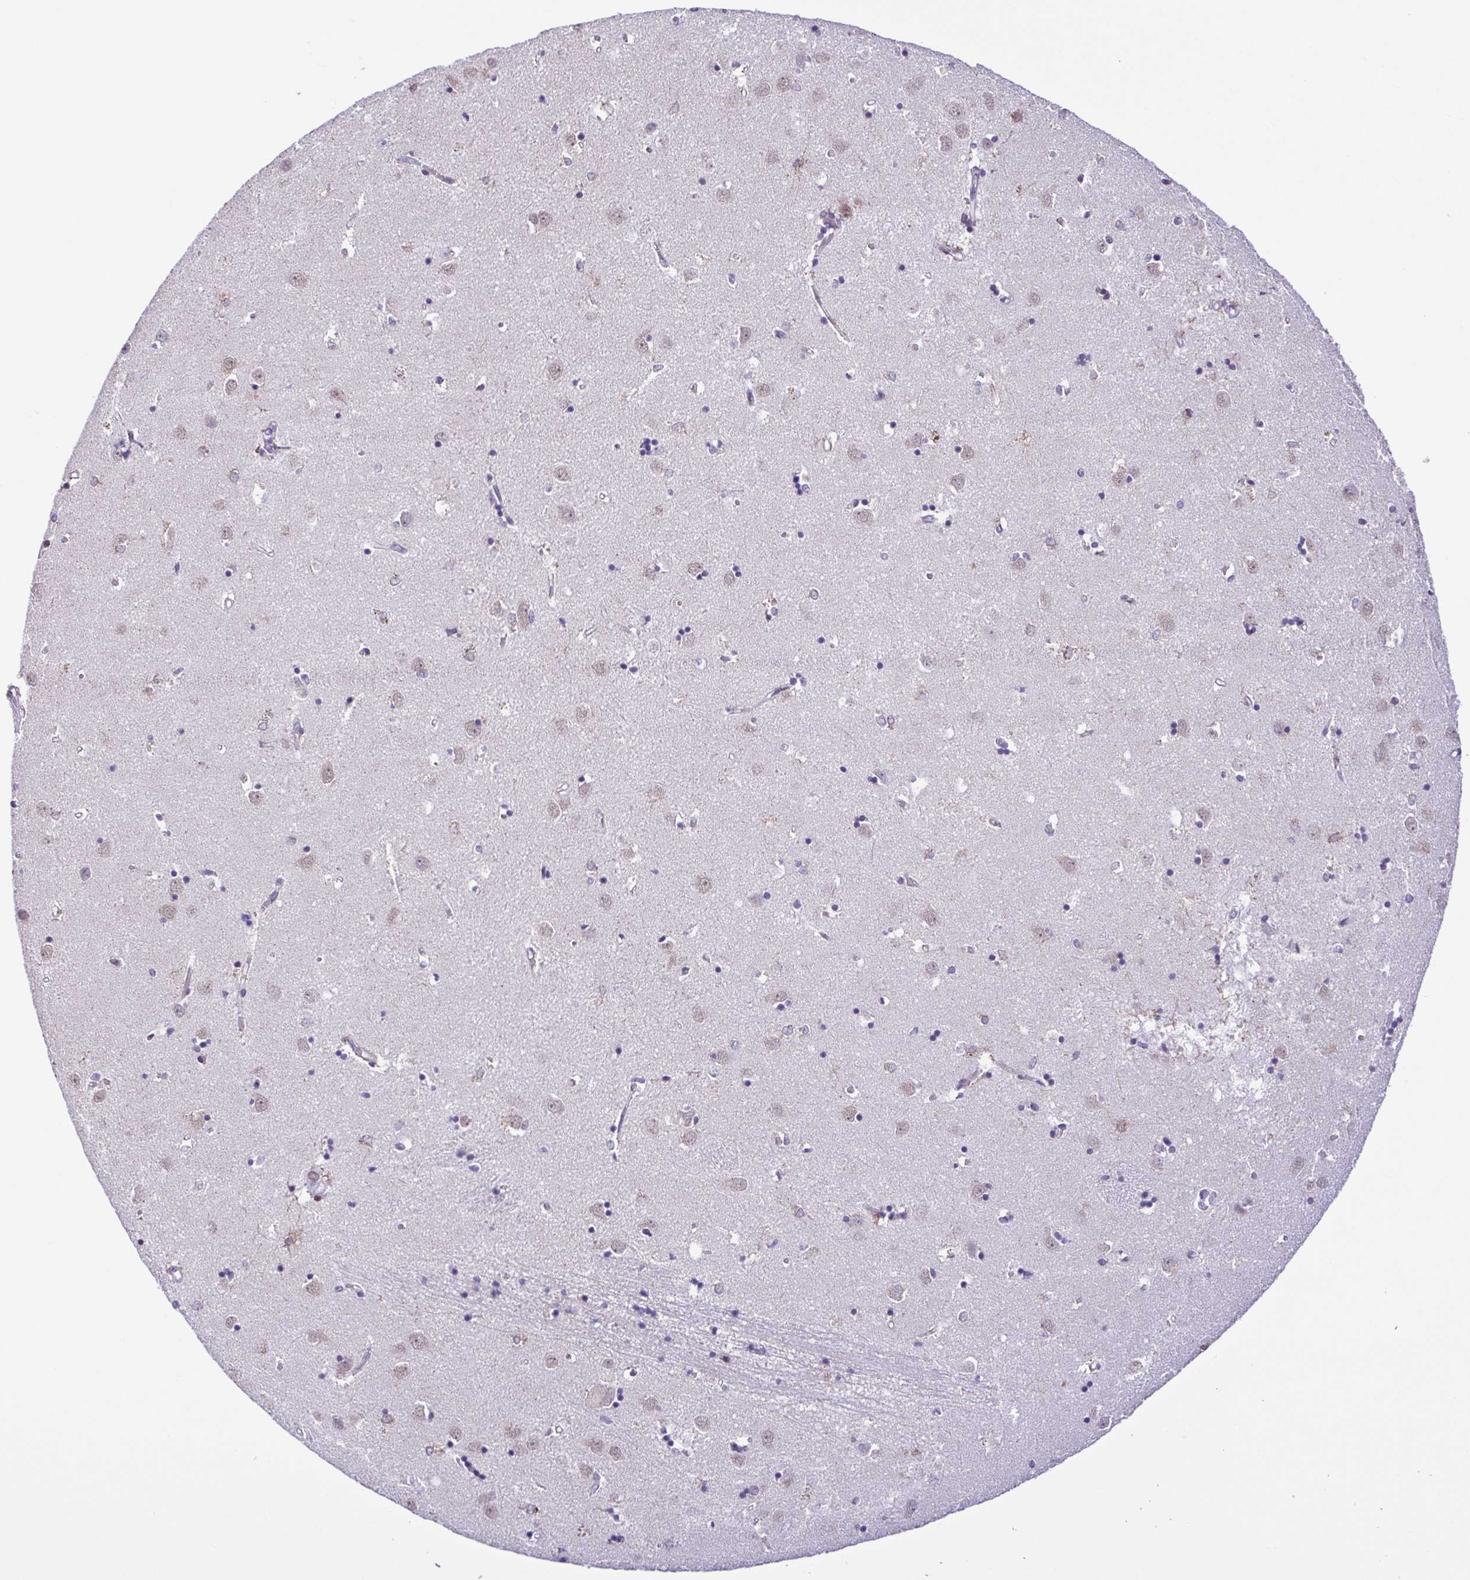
{"staining": {"intensity": "negative", "quantity": "none", "location": "none"}, "tissue": "caudate", "cell_type": "Glial cells", "image_type": "normal", "snomed": [{"axis": "morphology", "description": "Normal tissue, NOS"}, {"axis": "topography", "description": "Lateral ventricle wall"}], "caption": "Immunohistochemical staining of unremarkable human caudate displays no significant staining in glial cells.", "gene": "ENSG00000286022", "patient": {"sex": "male", "age": 54}}